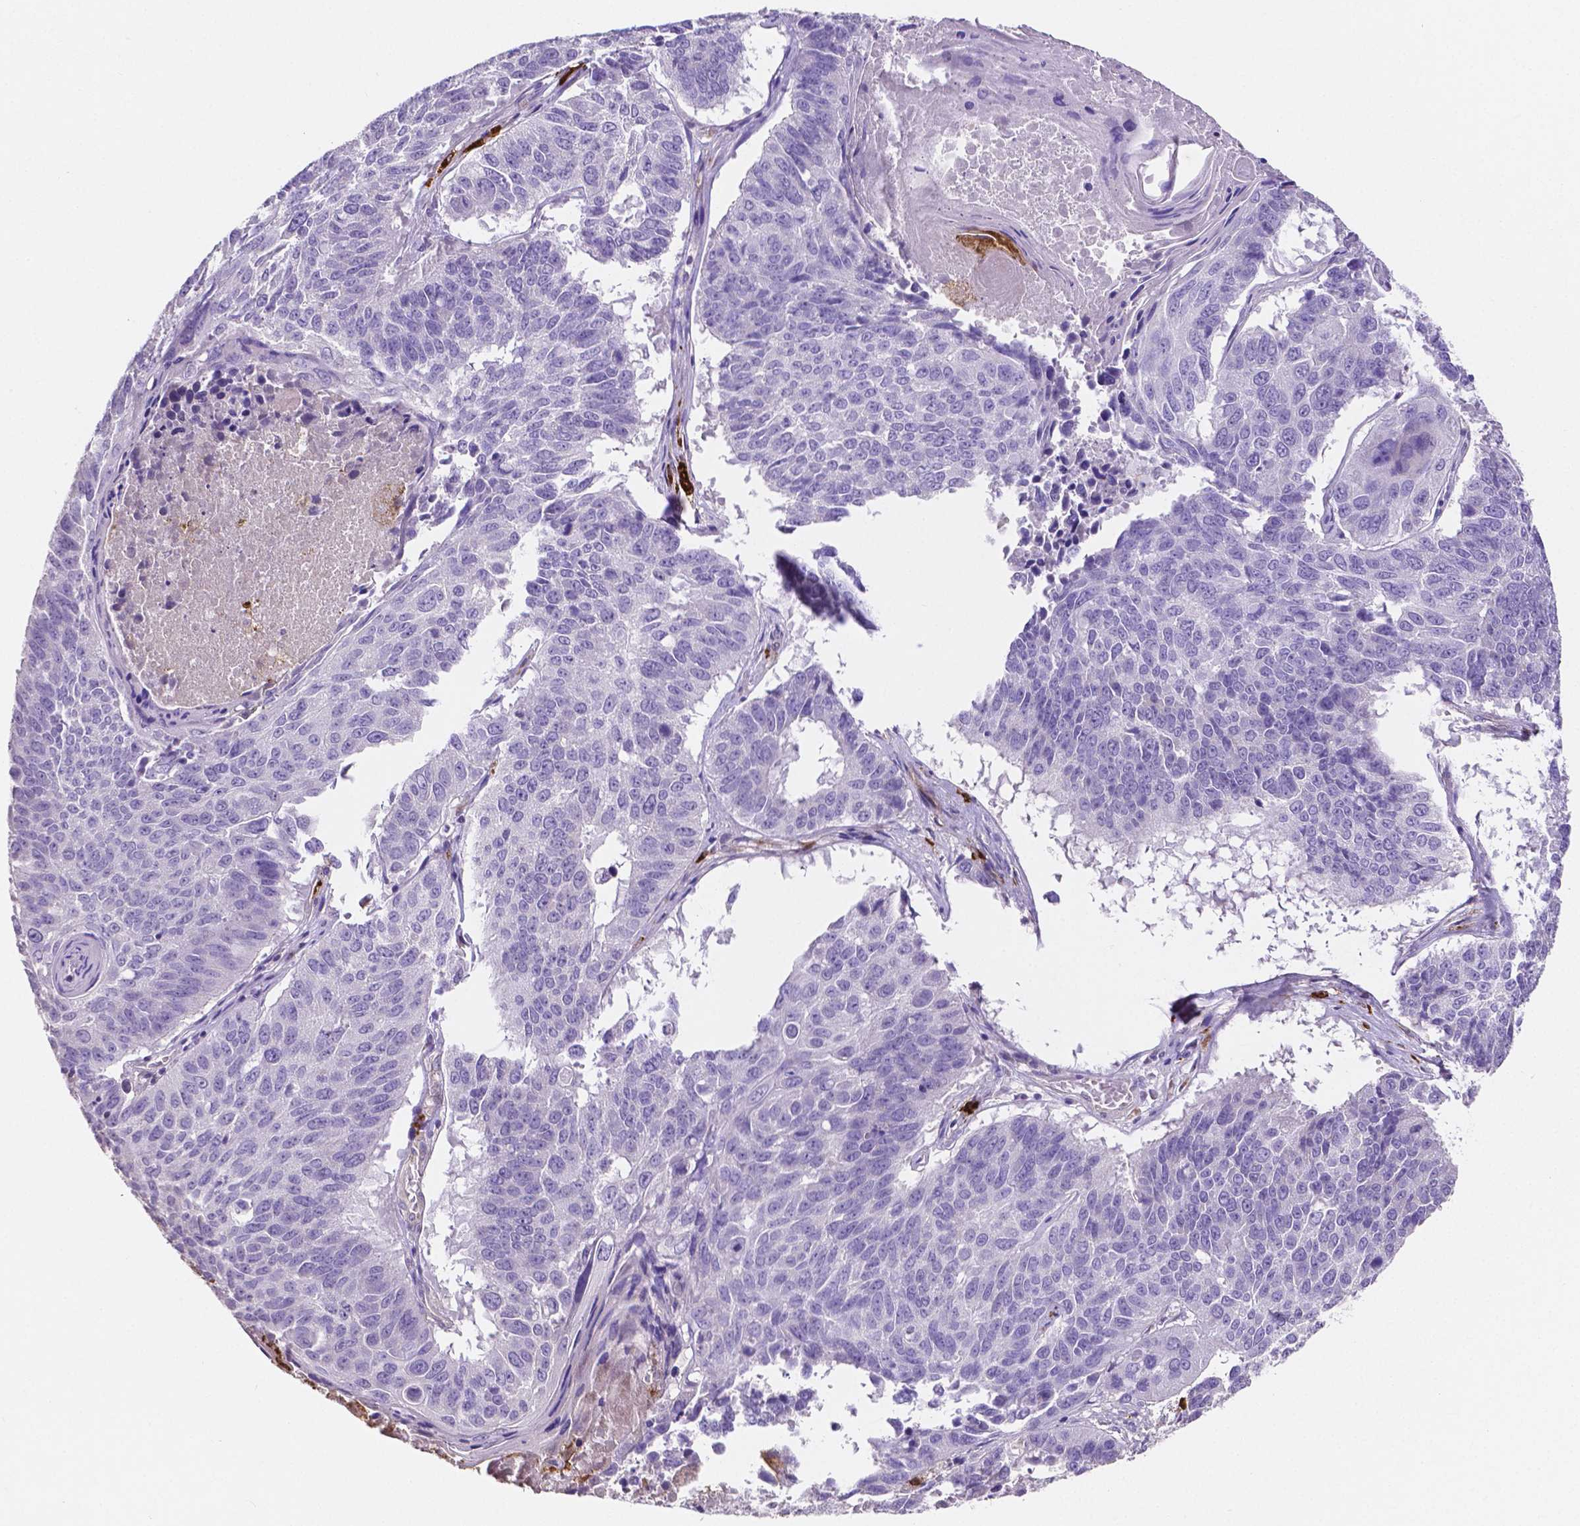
{"staining": {"intensity": "negative", "quantity": "none", "location": "none"}, "tissue": "lung cancer", "cell_type": "Tumor cells", "image_type": "cancer", "snomed": [{"axis": "morphology", "description": "Squamous cell carcinoma, NOS"}, {"axis": "topography", "description": "Lung"}], "caption": "Tumor cells show no significant positivity in squamous cell carcinoma (lung).", "gene": "MMP9", "patient": {"sex": "male", "age": 73}}